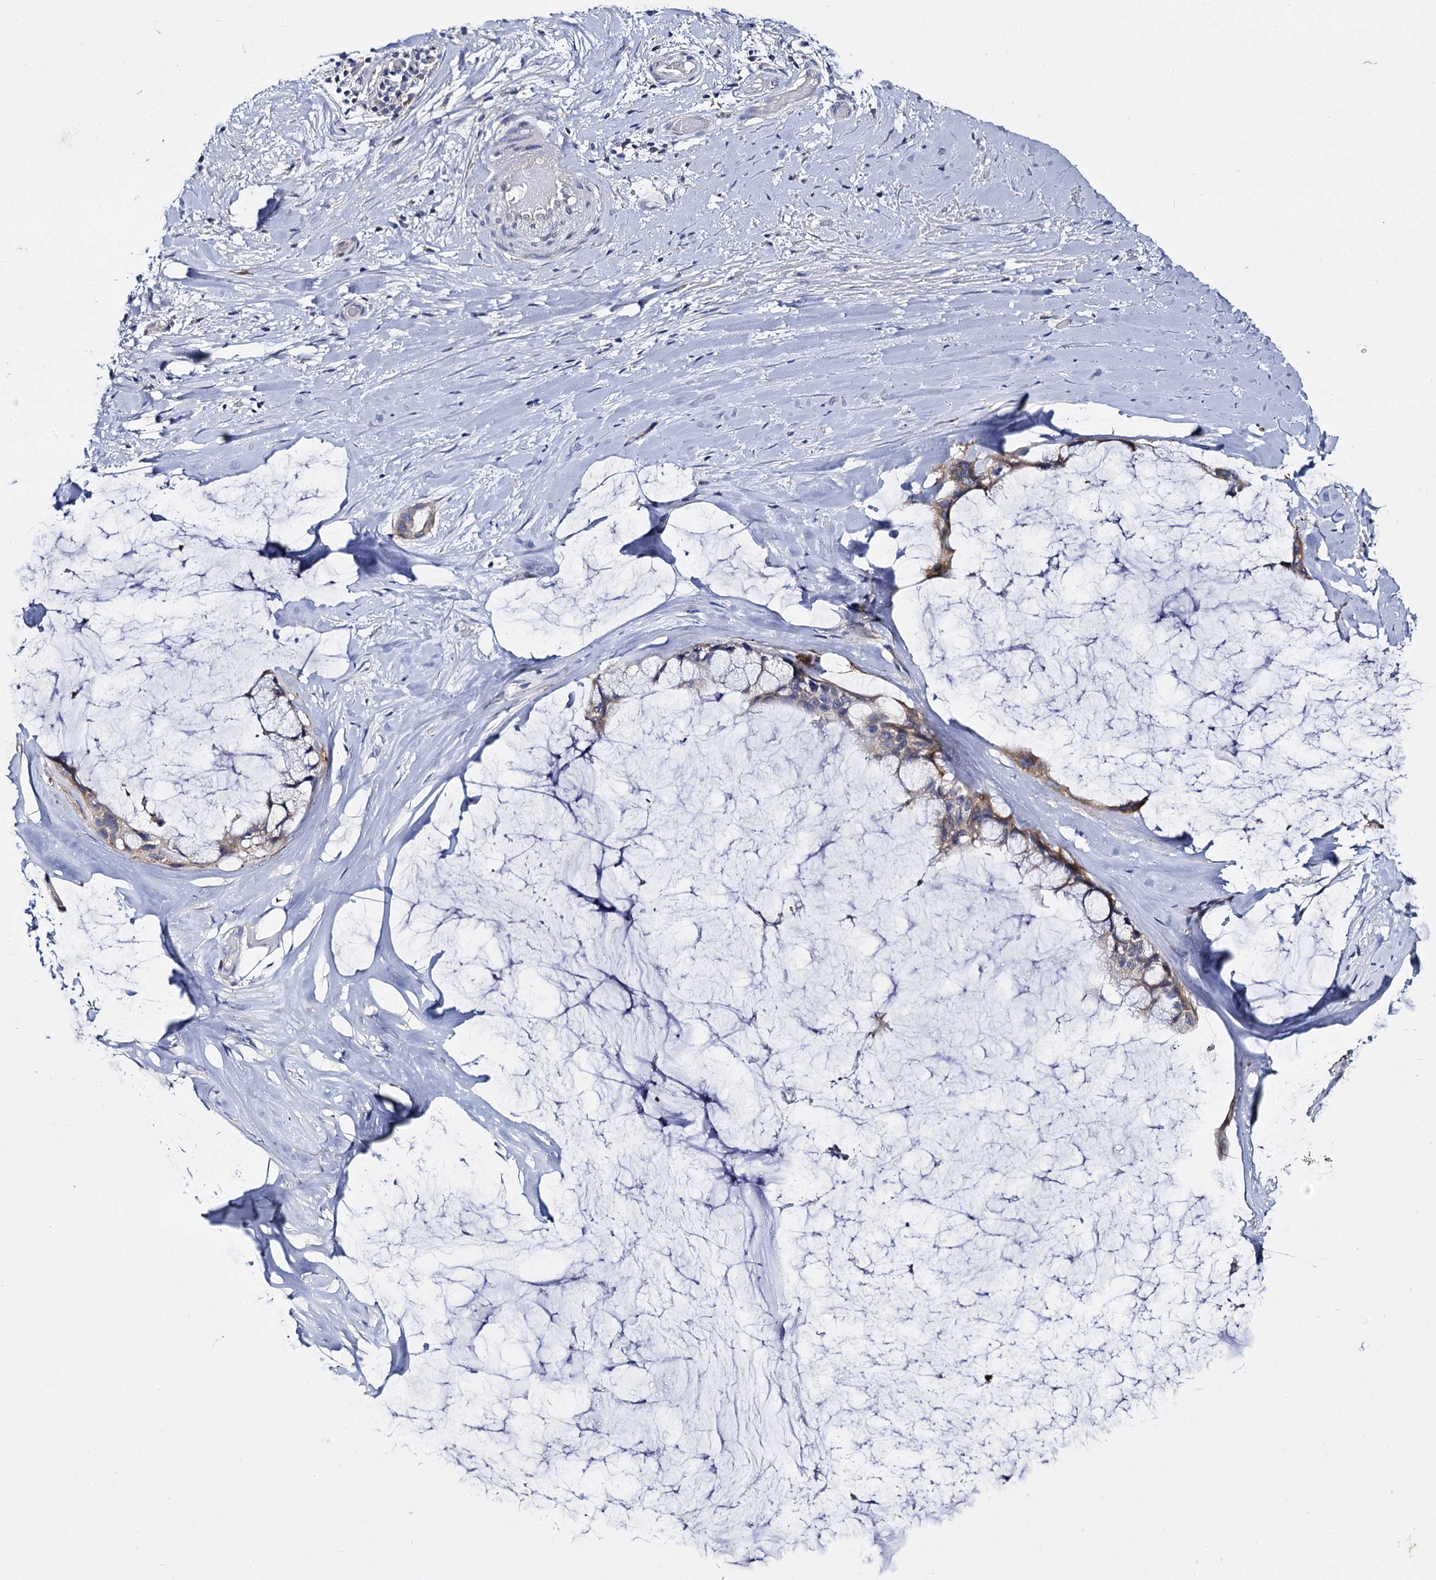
{"staining": {"intensity": "weak", "quantity": "25%-75%", "location": "cytoplasmic/membranous"}, "tissue": "ovarian cancer", "cell_type": "Tumor cells", "image_type": "cancer", "snomed": [{"axis": "morphology", "description": "Cystadenocarcinoma, mucinous, NOS"}, {"axis": "topography", "description": "Ovary"}], "caption": "Weak cytoplasmic/membranous positivity for a protein is present in about 25%-75% of tumor cells of ovarian cancer (mucinous cystadenocarcinoma) using immunohistochemistry (IHC).", "gene": "PANX2", "patient": {"sex": "female", "age": 39}}